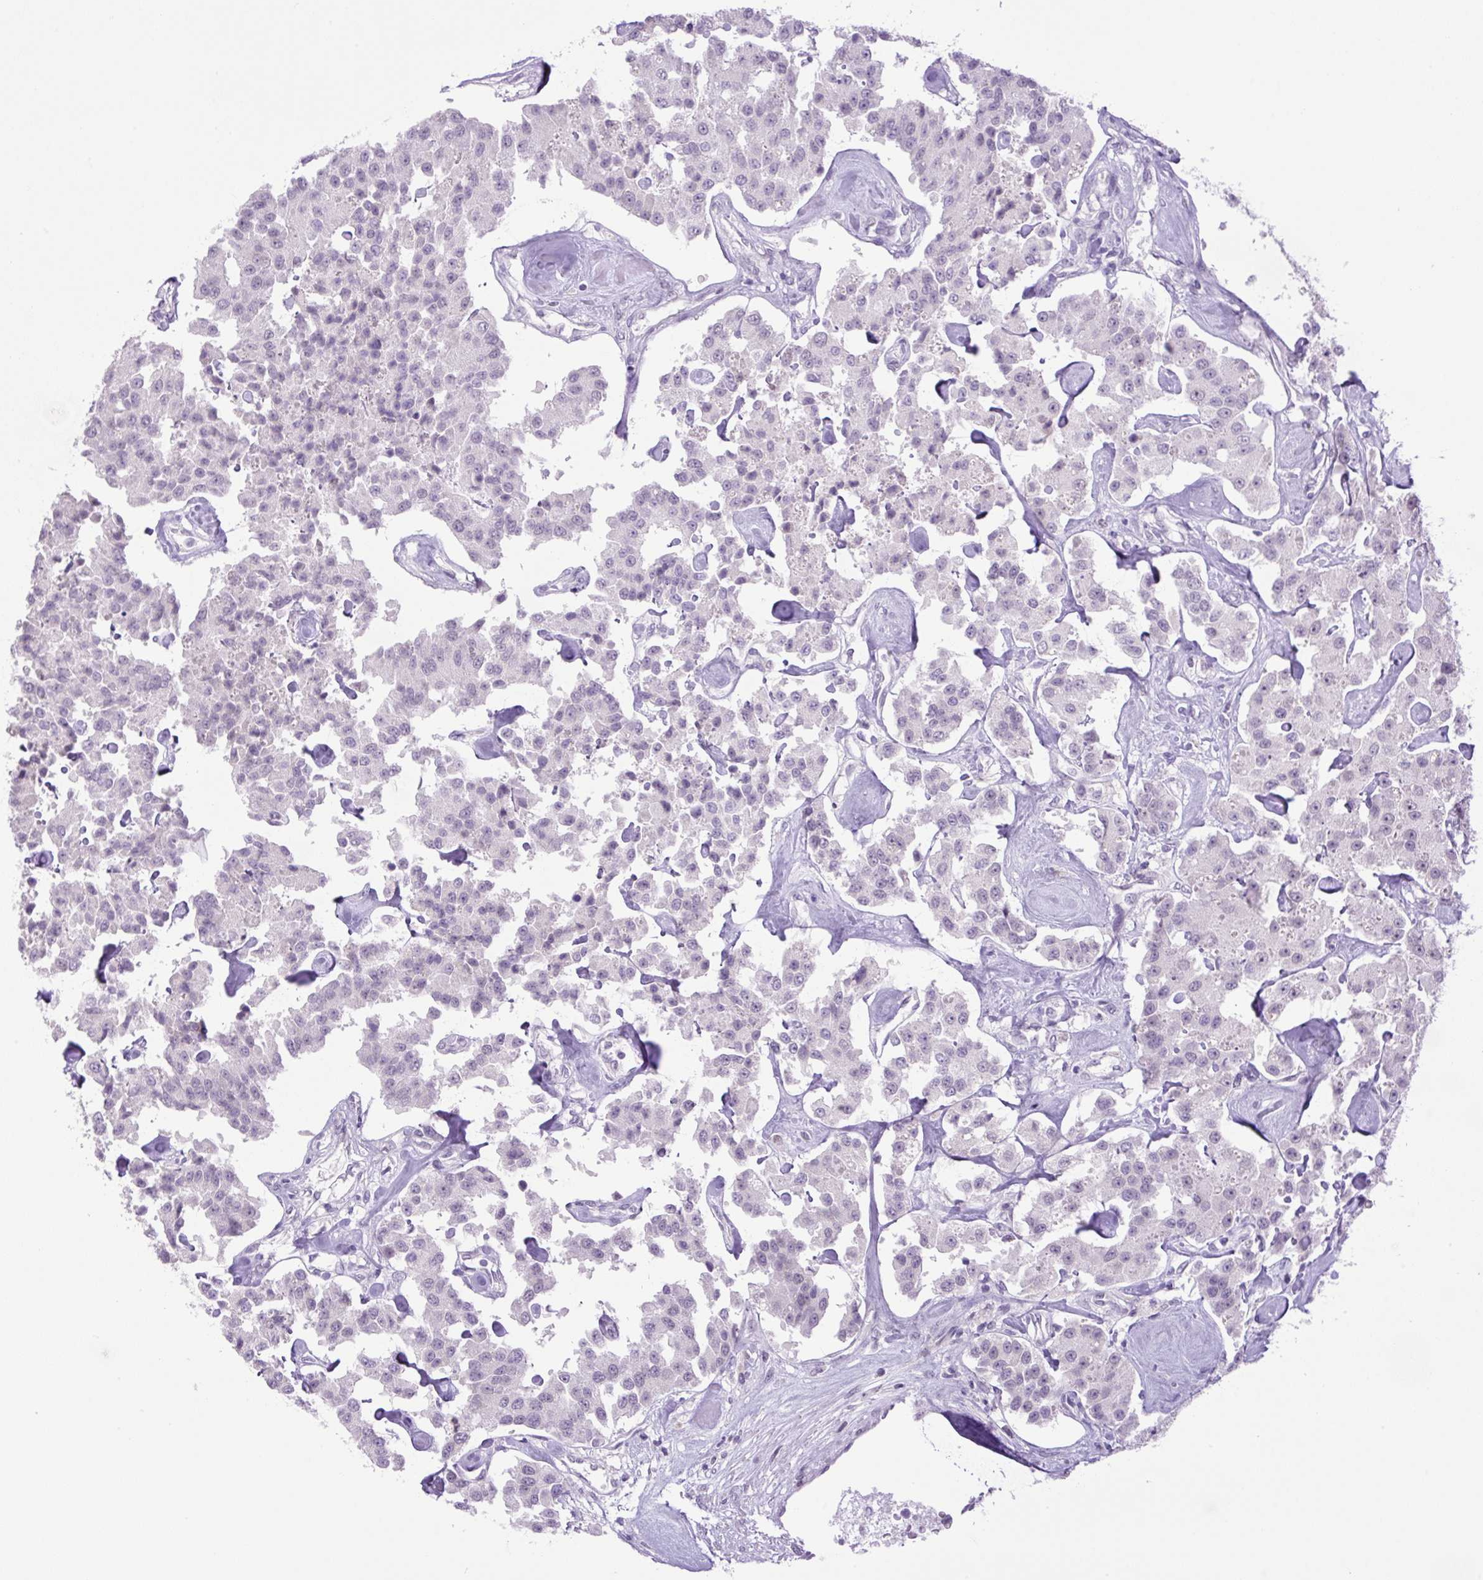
{"staining": {"intensity": "negative", "quantity": "none", "location": "none"}, "tissue": "carcinoid", "cell_type": "Tumor cells", "image_type": "cancer", "snomed": [{"axis": "morphology", "description": "Carcinoid, malignant, NOS"}, {"axis": "topography", "description": "Pancreas"}], "caption": "The image shows no significant expression in tumor cells of carcinoid (malignant).", "gene": "KPNA1", "patient": {"sex": "male", "age": 41}}